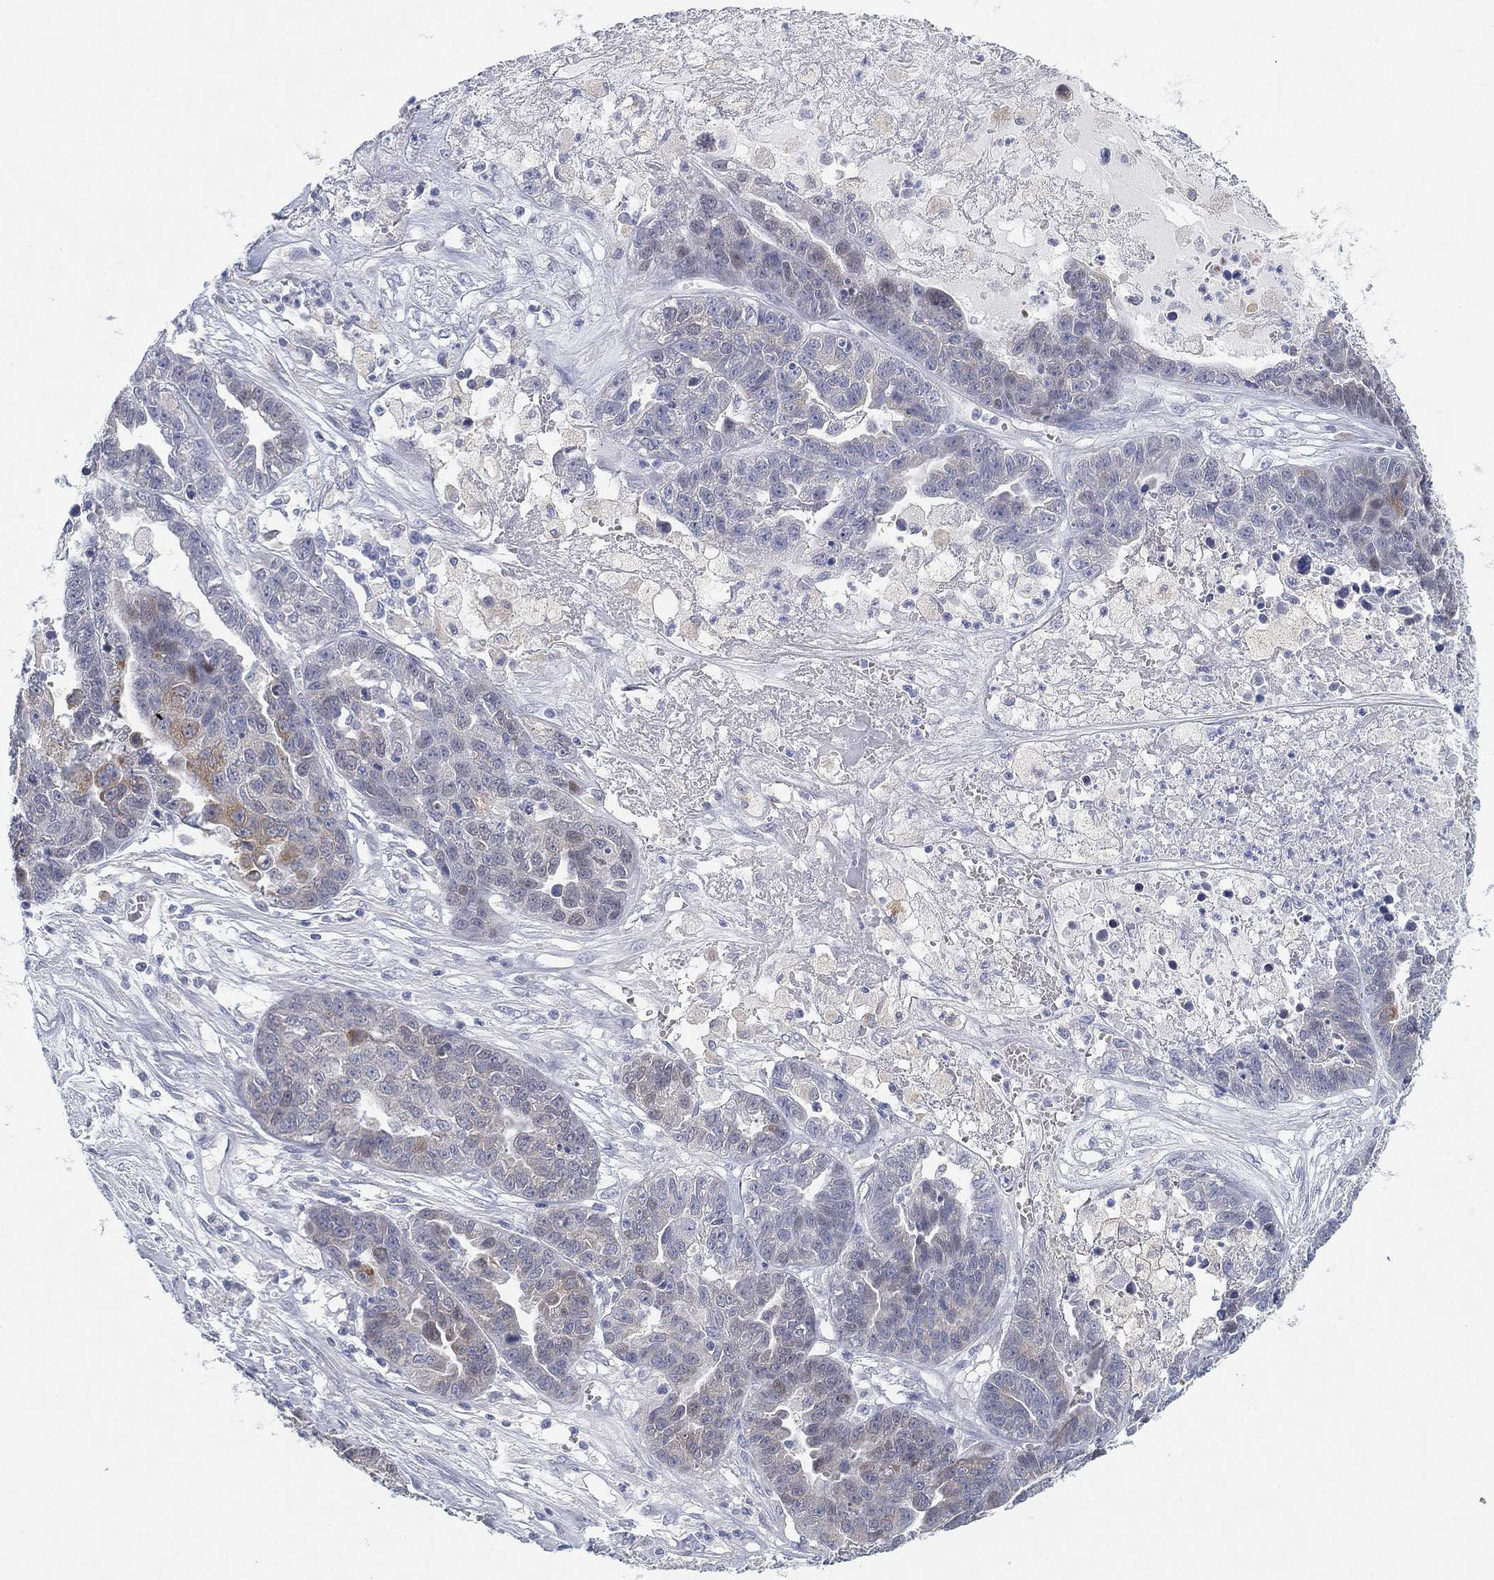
{"staining": {"intensity": "weak", "quantity": "<25%", "location": "cytoplasmic/membranous"}, "tissue": "ovarian cancer", "cell_type": "Tumor cells", "image_type": "cancer", "snomed": [{"axis": "morphology", "description": "Cystadenocarcinoma, serous, NOS"}, {"axis": "topography", "description": "Ovary"}], "caption": "Immunohistochemical staining of ovarian cancer (serous cystadenocarcinoma) shows no significant expression in tumor cells.", "gene": "GCNA", "patient": {"sex": "female", "age": 87}}